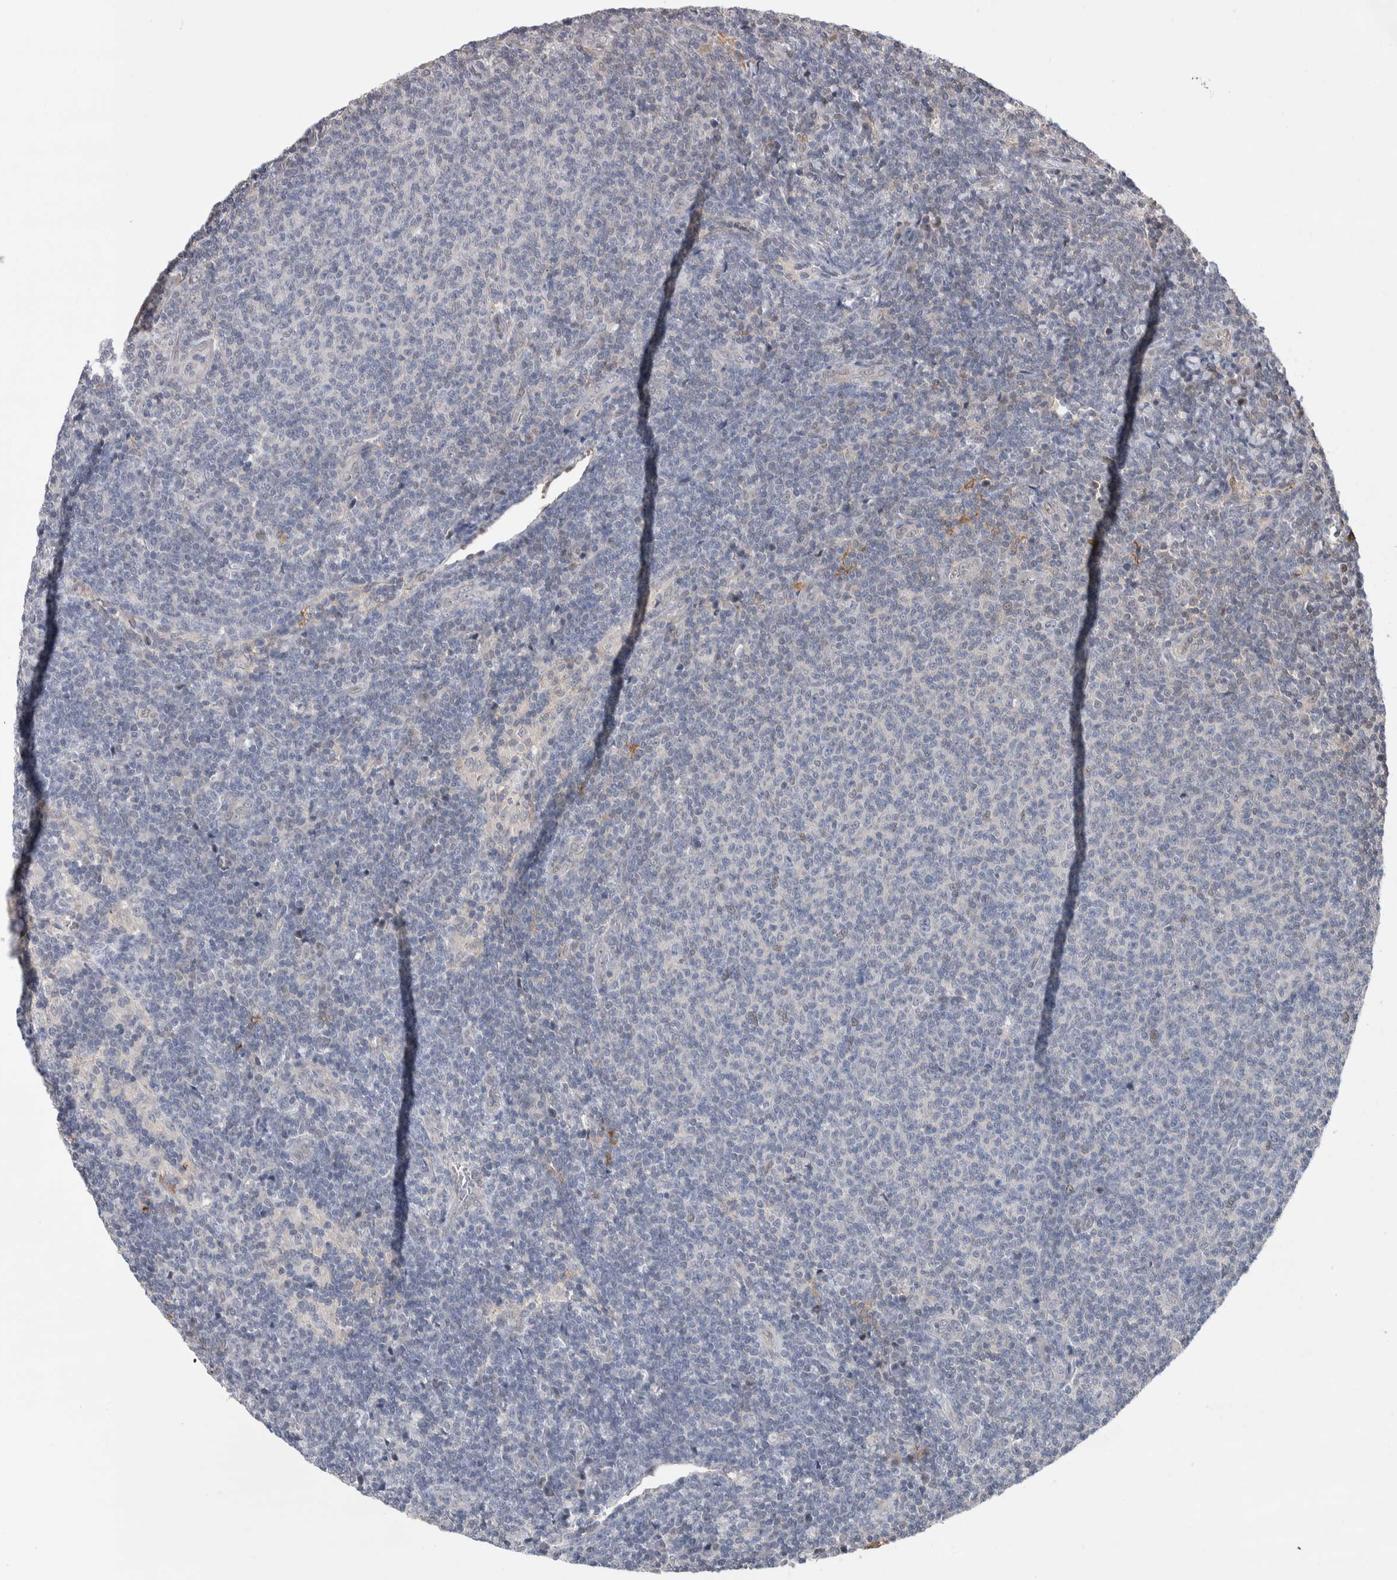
{"staining": {"intensity": "negative", "quantity": "none", "location": "none"}, "tissue": "lymphoma", "cell_type": "Tumor cells", "image_type": "cancer", "snomed": [{"axis": "morphology", "description": "Malignant lymphoma, non-Hodgkin's type, Low grade"}, {"axis": "topography", "description": "Lymph node"}], "caption": "Micrograph shows no significant protein positivity in tumor cells of lymphoma.", "gene": "ZBTB49", "patient": {"sex": "male", "age": 66}}